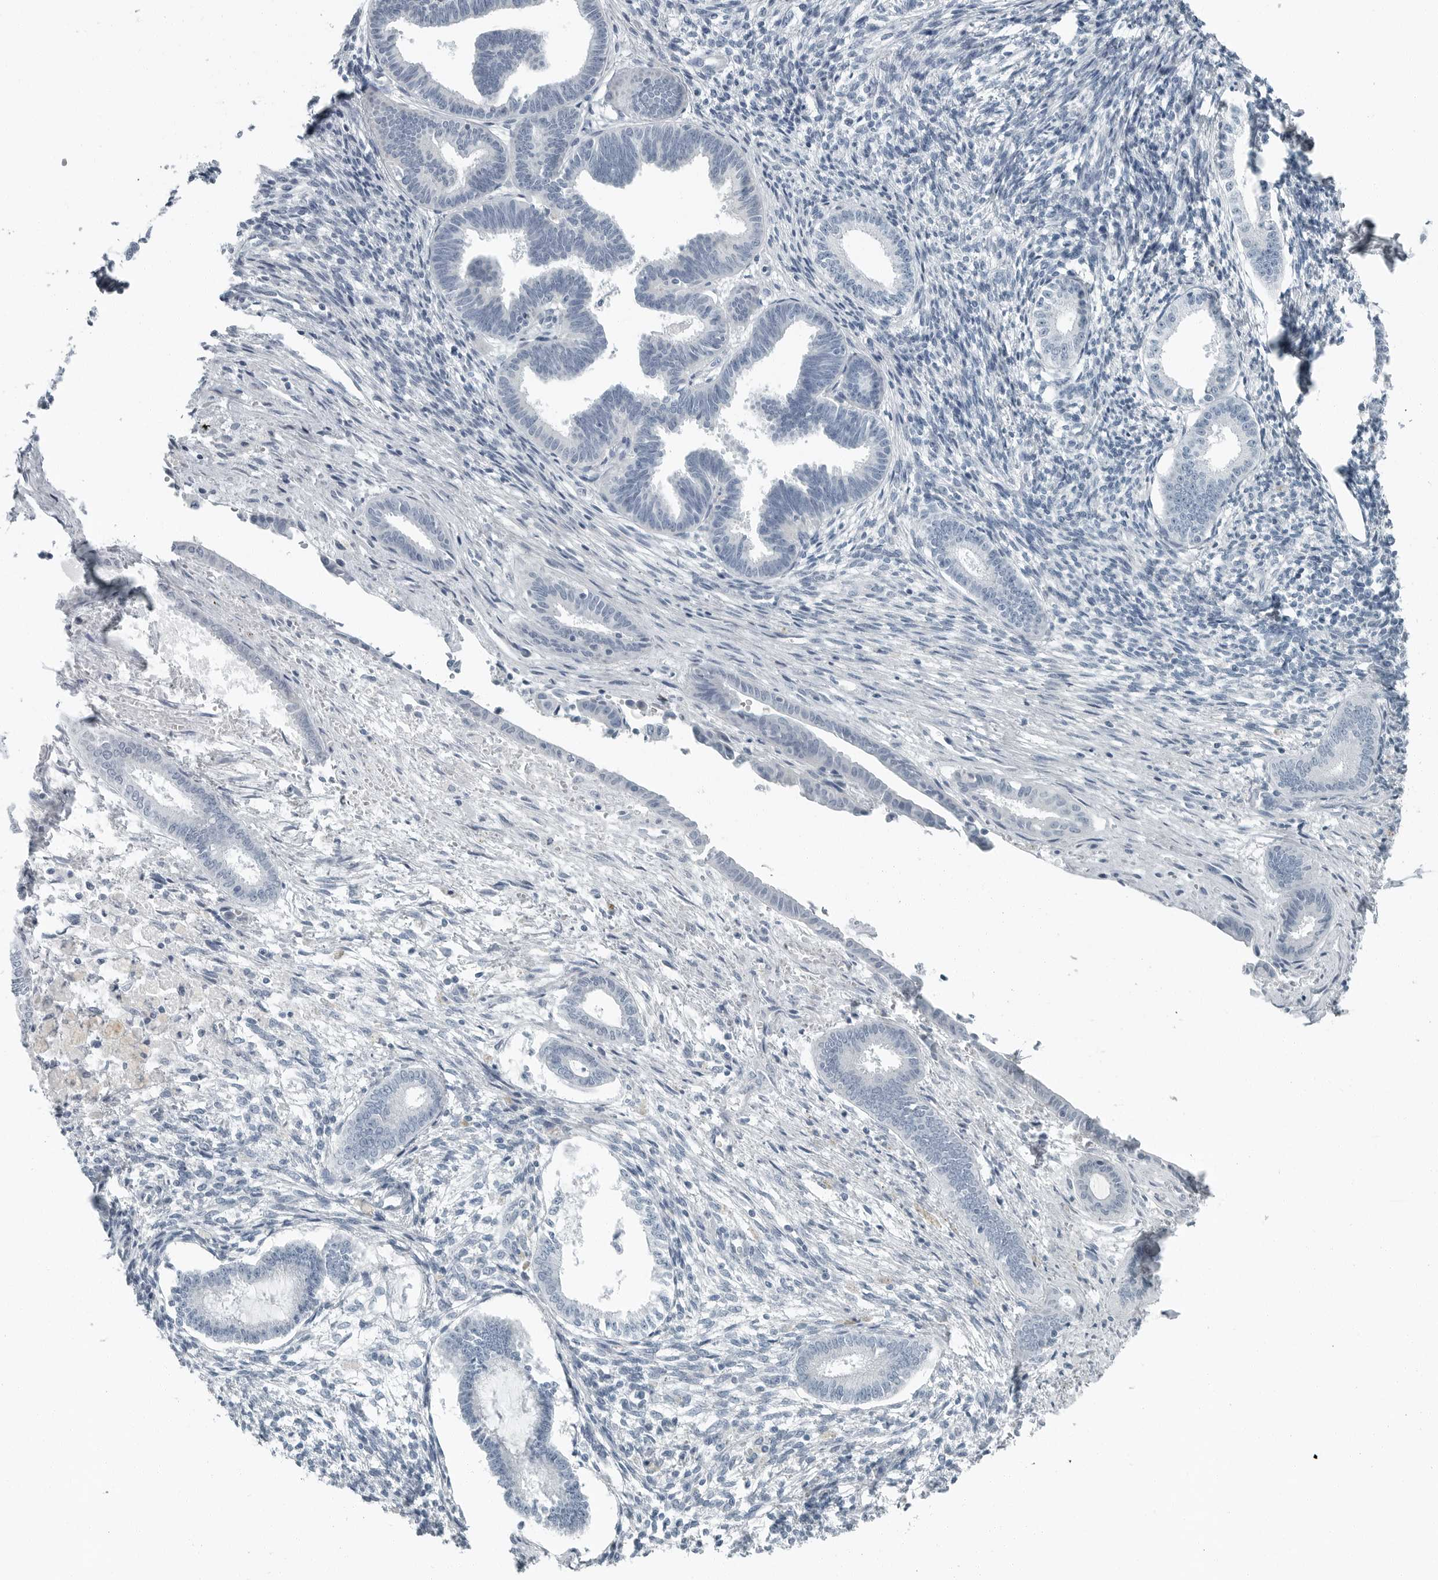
{"staining": {"intensity": "negative", "quantity": "none", "location": "none"}, "tissue": "endometrium", "cell_type": "Cells in endometrial stroma", "image_type": "normal", "snomed": [{"axis": "morphology", "description": "Normal tissue, NOS"}, {"axis": "topography", "description": "Endometrium"}], "caption": "Unremarkable endometrium was stained to show a protein in brown. There is no significant expression in cells in endometrial stroma. (DAB immunohistochemistry (IHC) visualized using brightfield microscopy, high magnification).", "gene": "ZPBP2", "patient": {"sex": "female", "age": 56}}